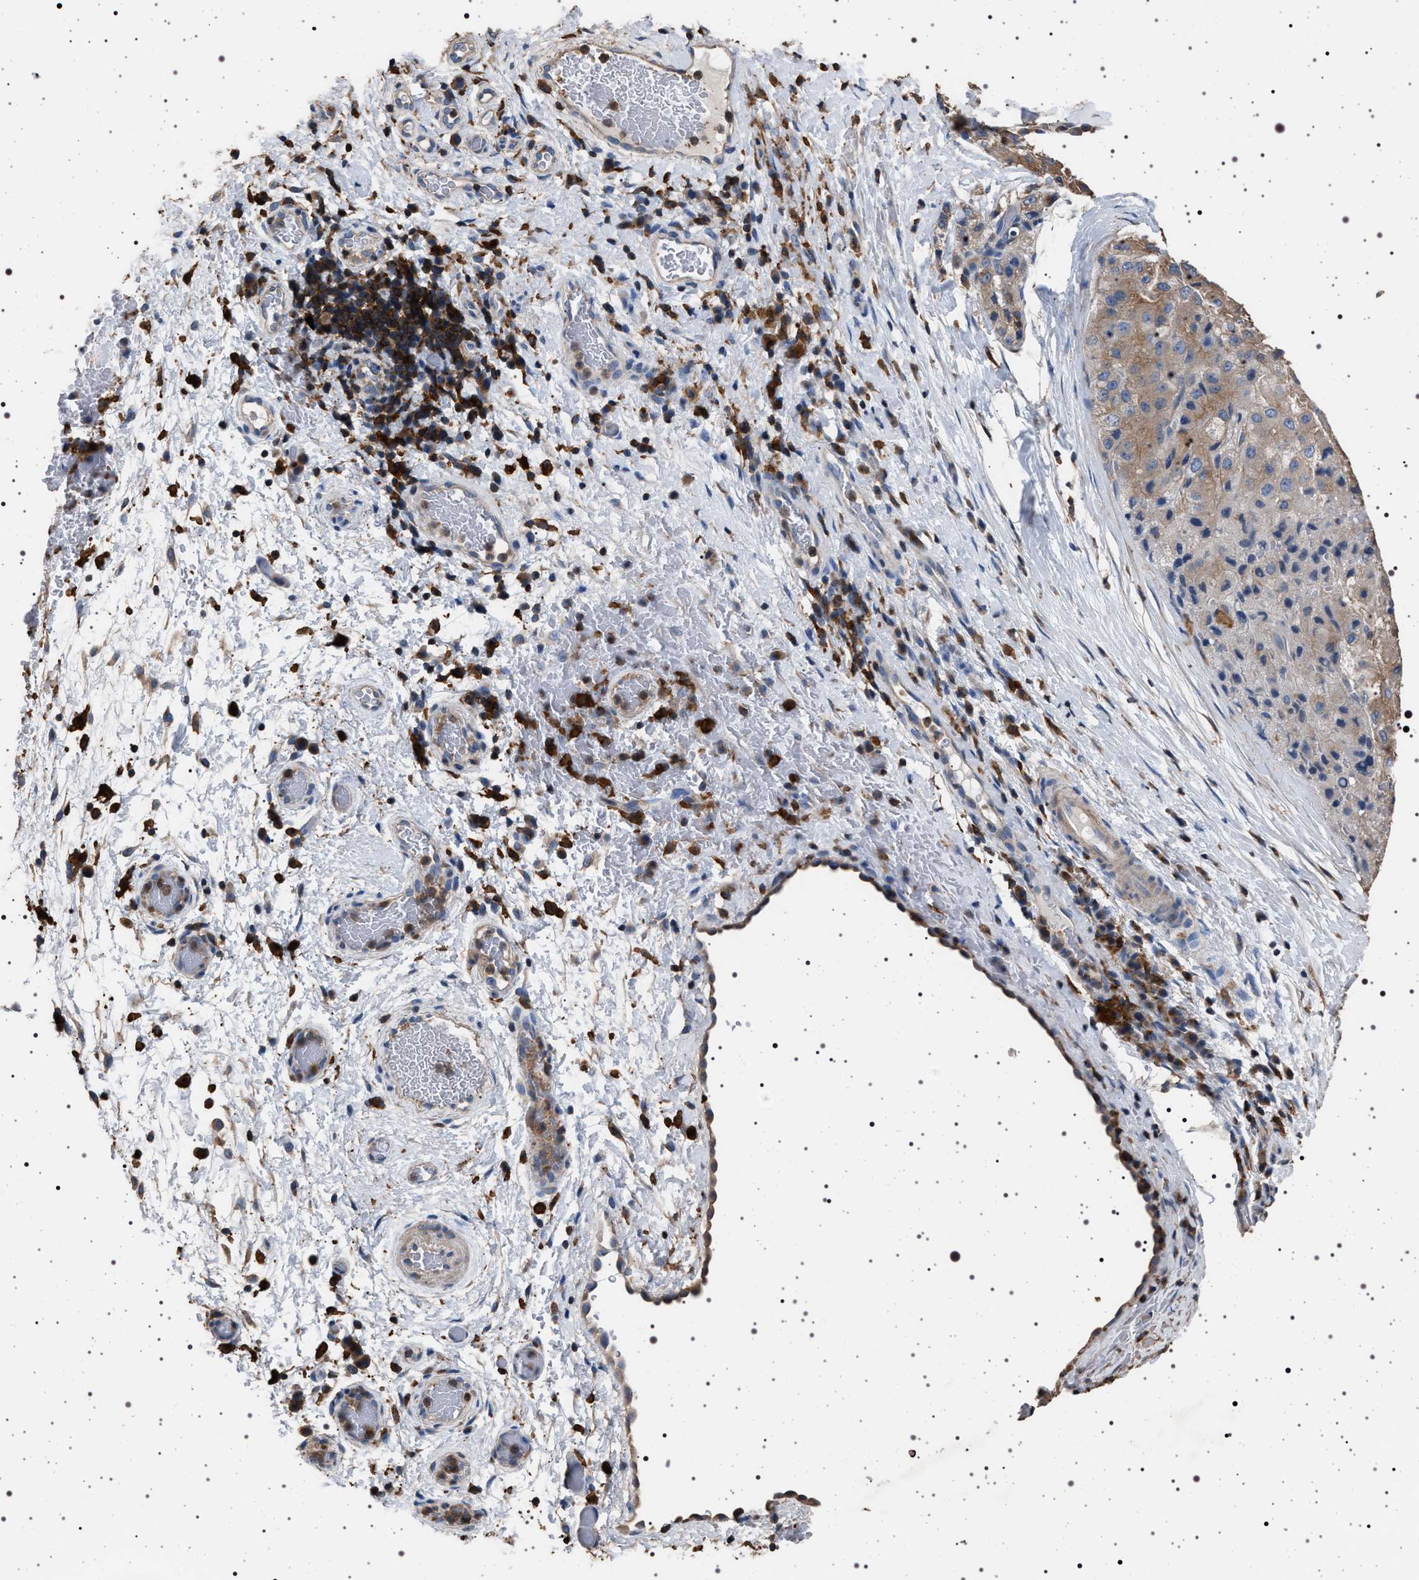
{"staining": {"intensity": "moderate", "quantity": ">75%", "location": "cytoplasmic/membranous"}, "tissue": "liver cancer", "cell_type": "Tumor cells", "image_type": "cancer", "snomed": [{"axis": "morphology", "description": "Carcinoma, Hepatocellular, NOS"}, {"axis": "topography", "description": "Liver"}], "caption": "An immunohistochemistry (IHC) micrograph of tumor tissue is shown. Protein staining in brown shows moderate cytoplasmic/membranous positivity in hepatocellular carcinoma (liver) within tumor cells.", "gene": "SMAP2", "patient": {"sex": "male", "age": 80}}